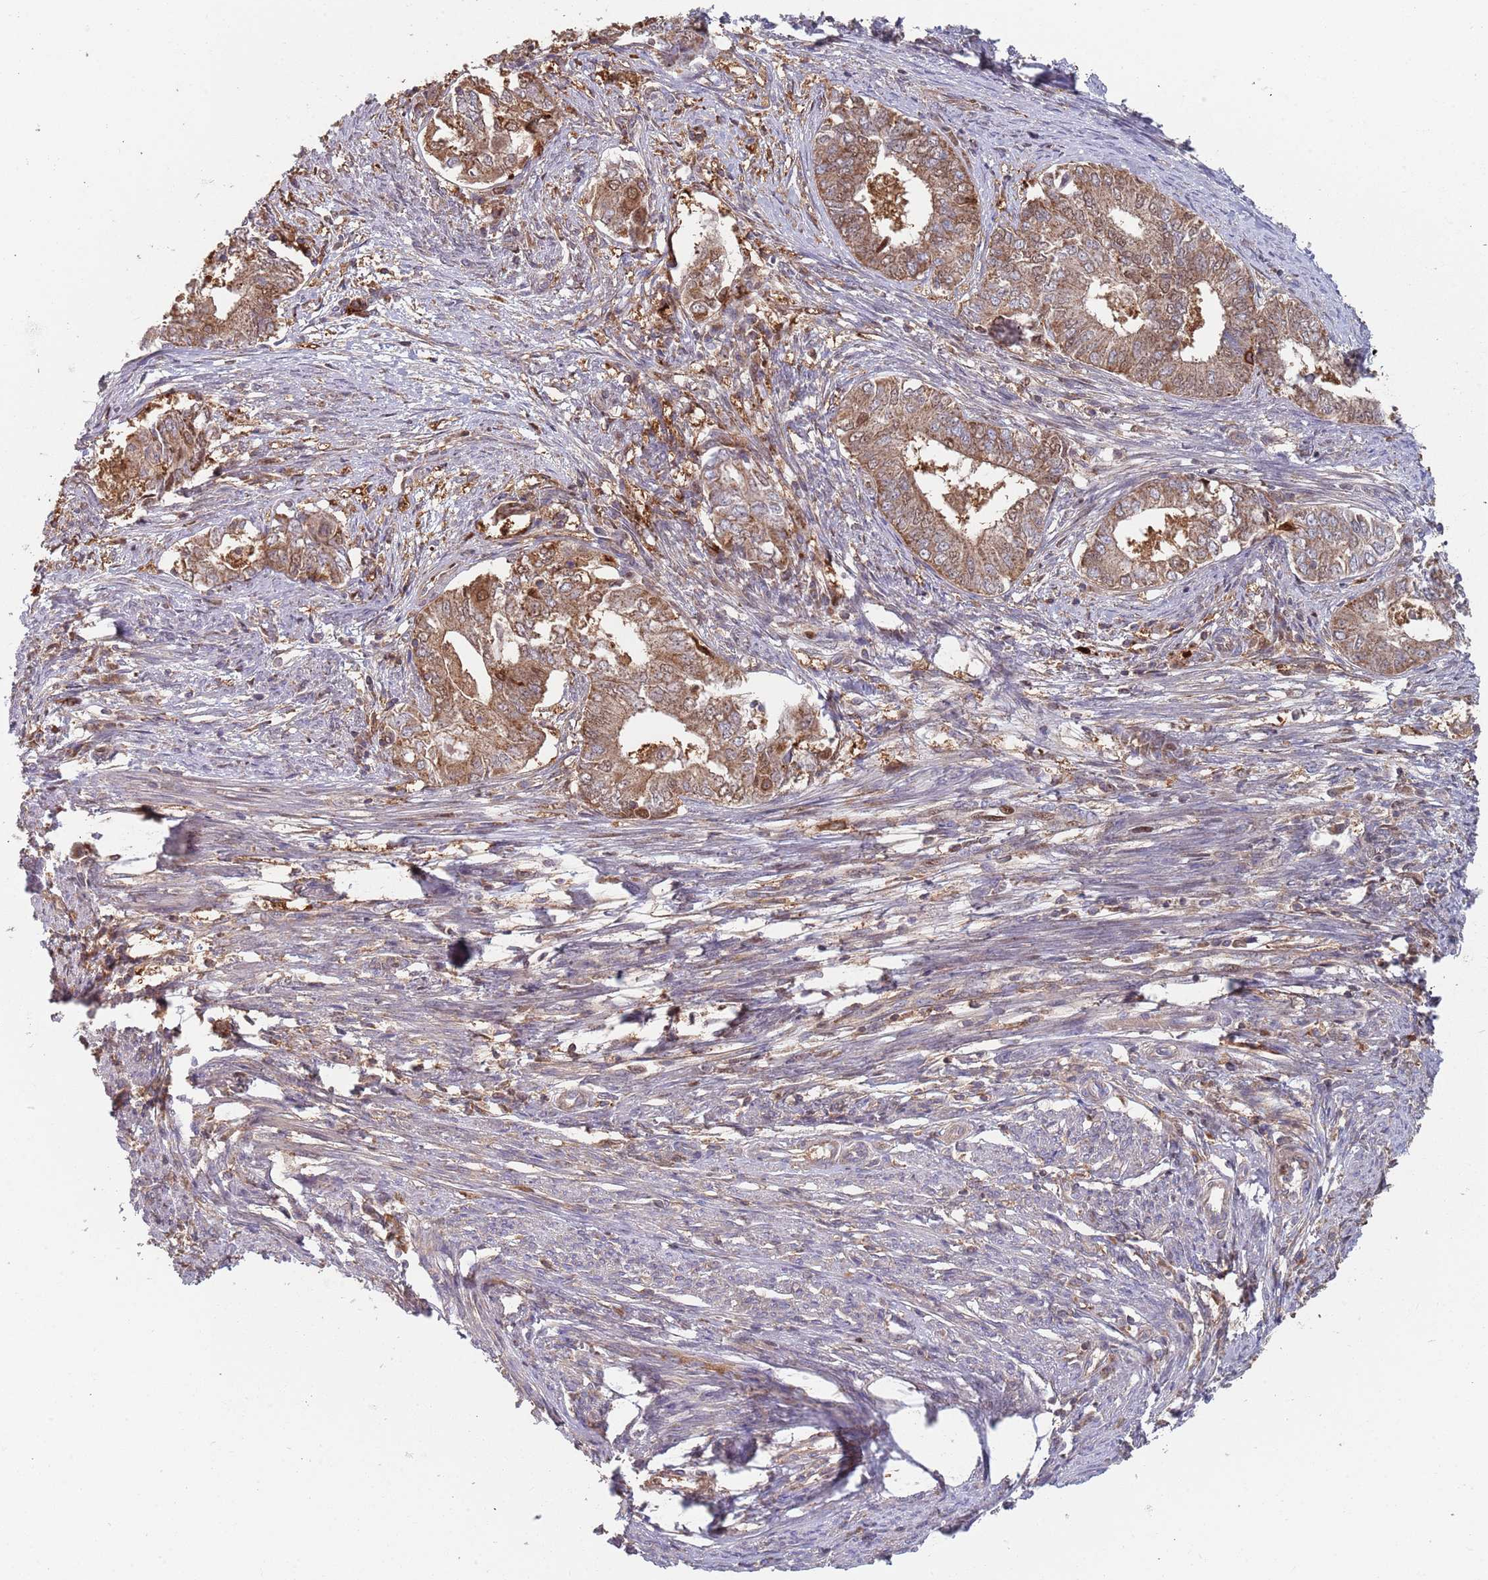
{"staining": {"intensity": "moderate", "quantity": ">75%", "location": "cytoplasmic/membranous"}, "tissue": "endometrial cancer", "cell_type": "Tumor cells", "image_type": "cancer", "snomed": [{"axis": "morphology", "description": "Adenocarcinoma, NOS"}, {"axis": "topography", "description": "Endometrium"}], "caption": "Endometrial adenocarcinoma stained with a brown dye demonstrates moderate cytoplasmic/membranous positive staining in about >75% of tumor cells.", "gene": "GDI2", "patient": {"sex": "female", "age": 62}}